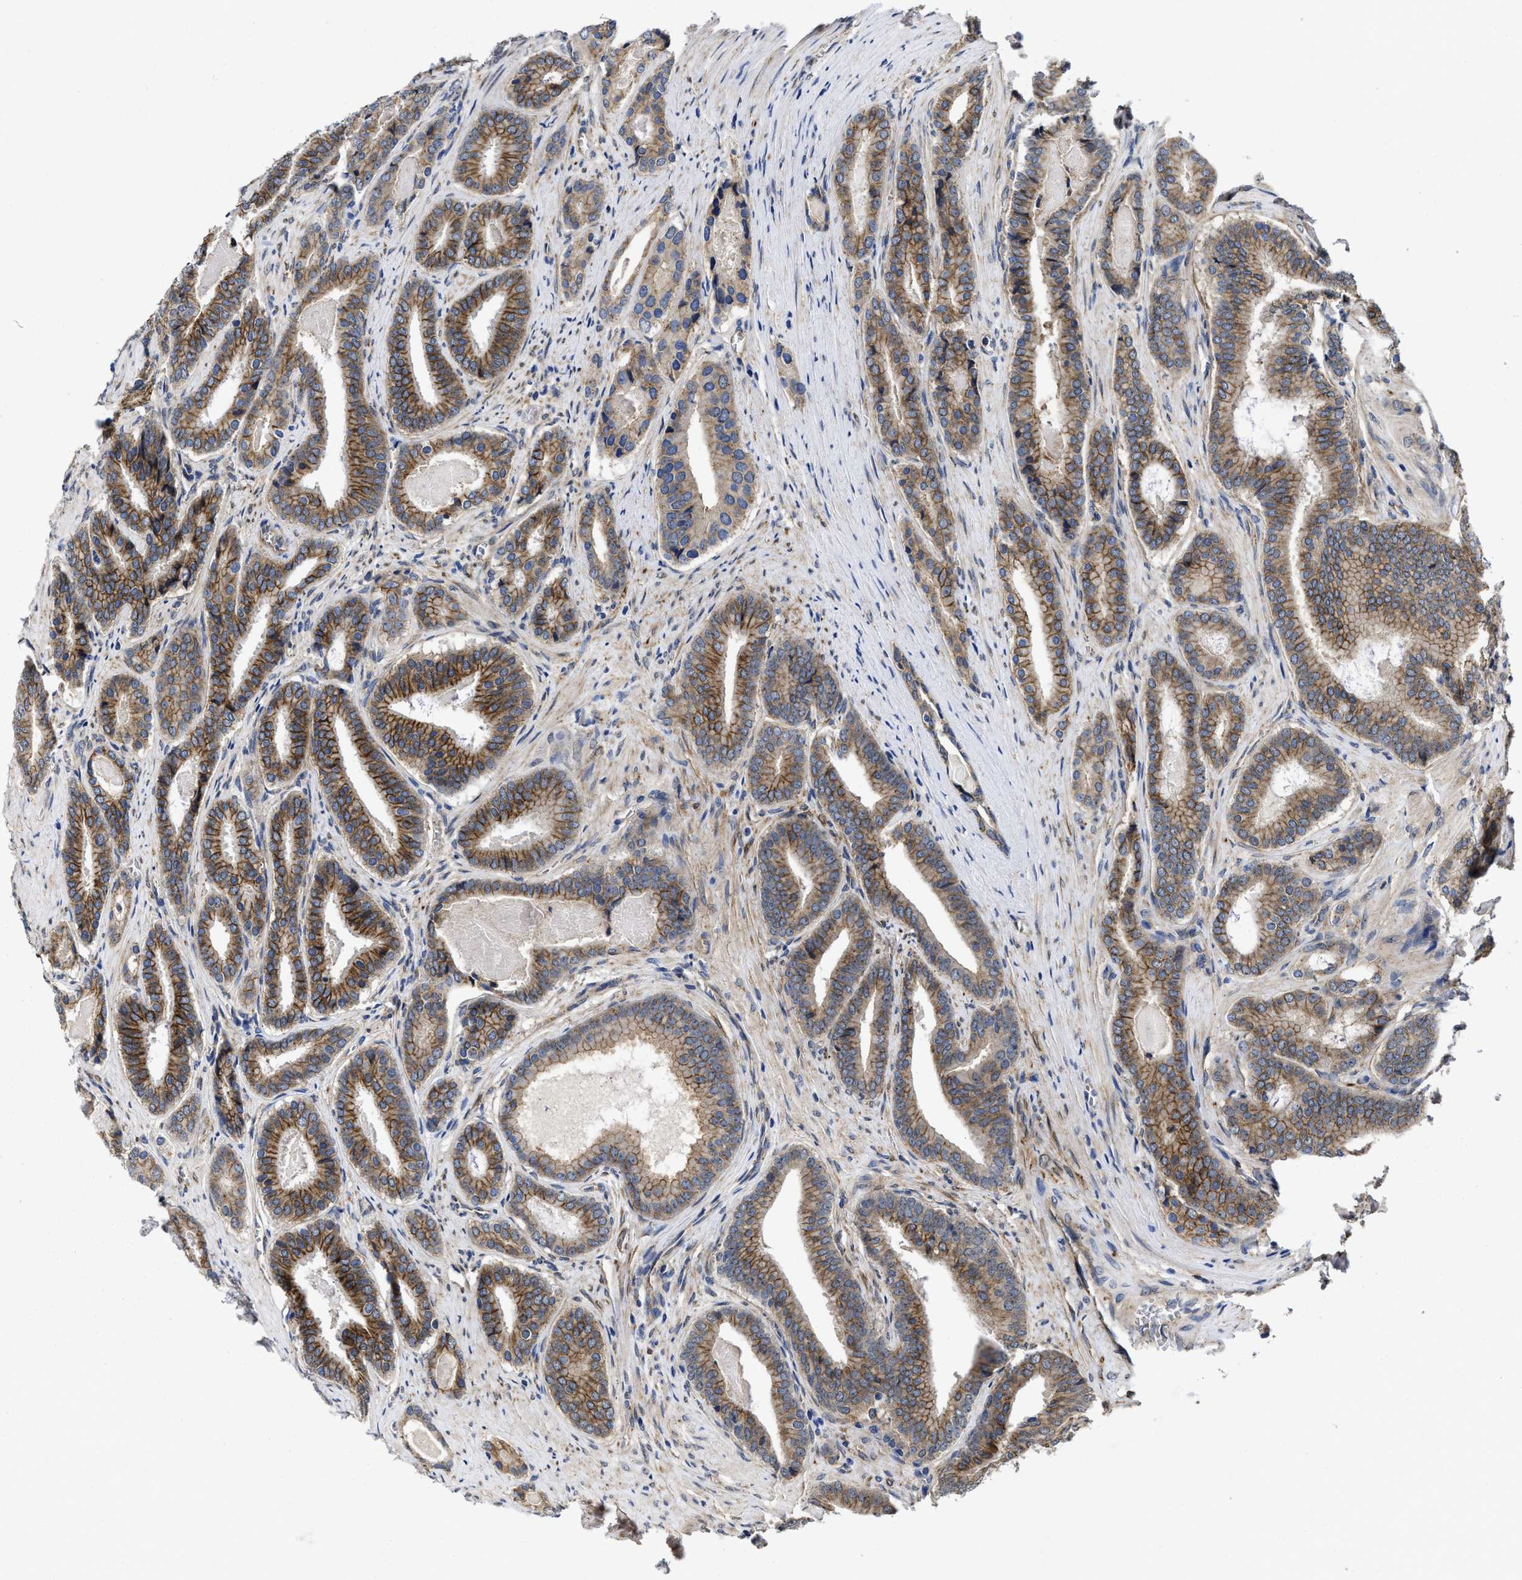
{"staining": {"intensity": "moderate", "quantity": "25%-75%", "location": "cytoplasmic/membranous"}, "tissue": "prostate cancer", "cell_type": "Tumor cells", "image_type": "cancer", "snomed": [{"axis": "morphology", "description": "Adenocarcinoma, High grade"}, {"axis": "topography", "description": "Prostate"}], "caption": "Prostate cancer stained with immunohistochemistry shows moderate cytoplasmic/membranous positivity in approximately 25%-75% of tumor cells.", "gene": "PKD2", "patient": {"sex": "male", "age": 60}}